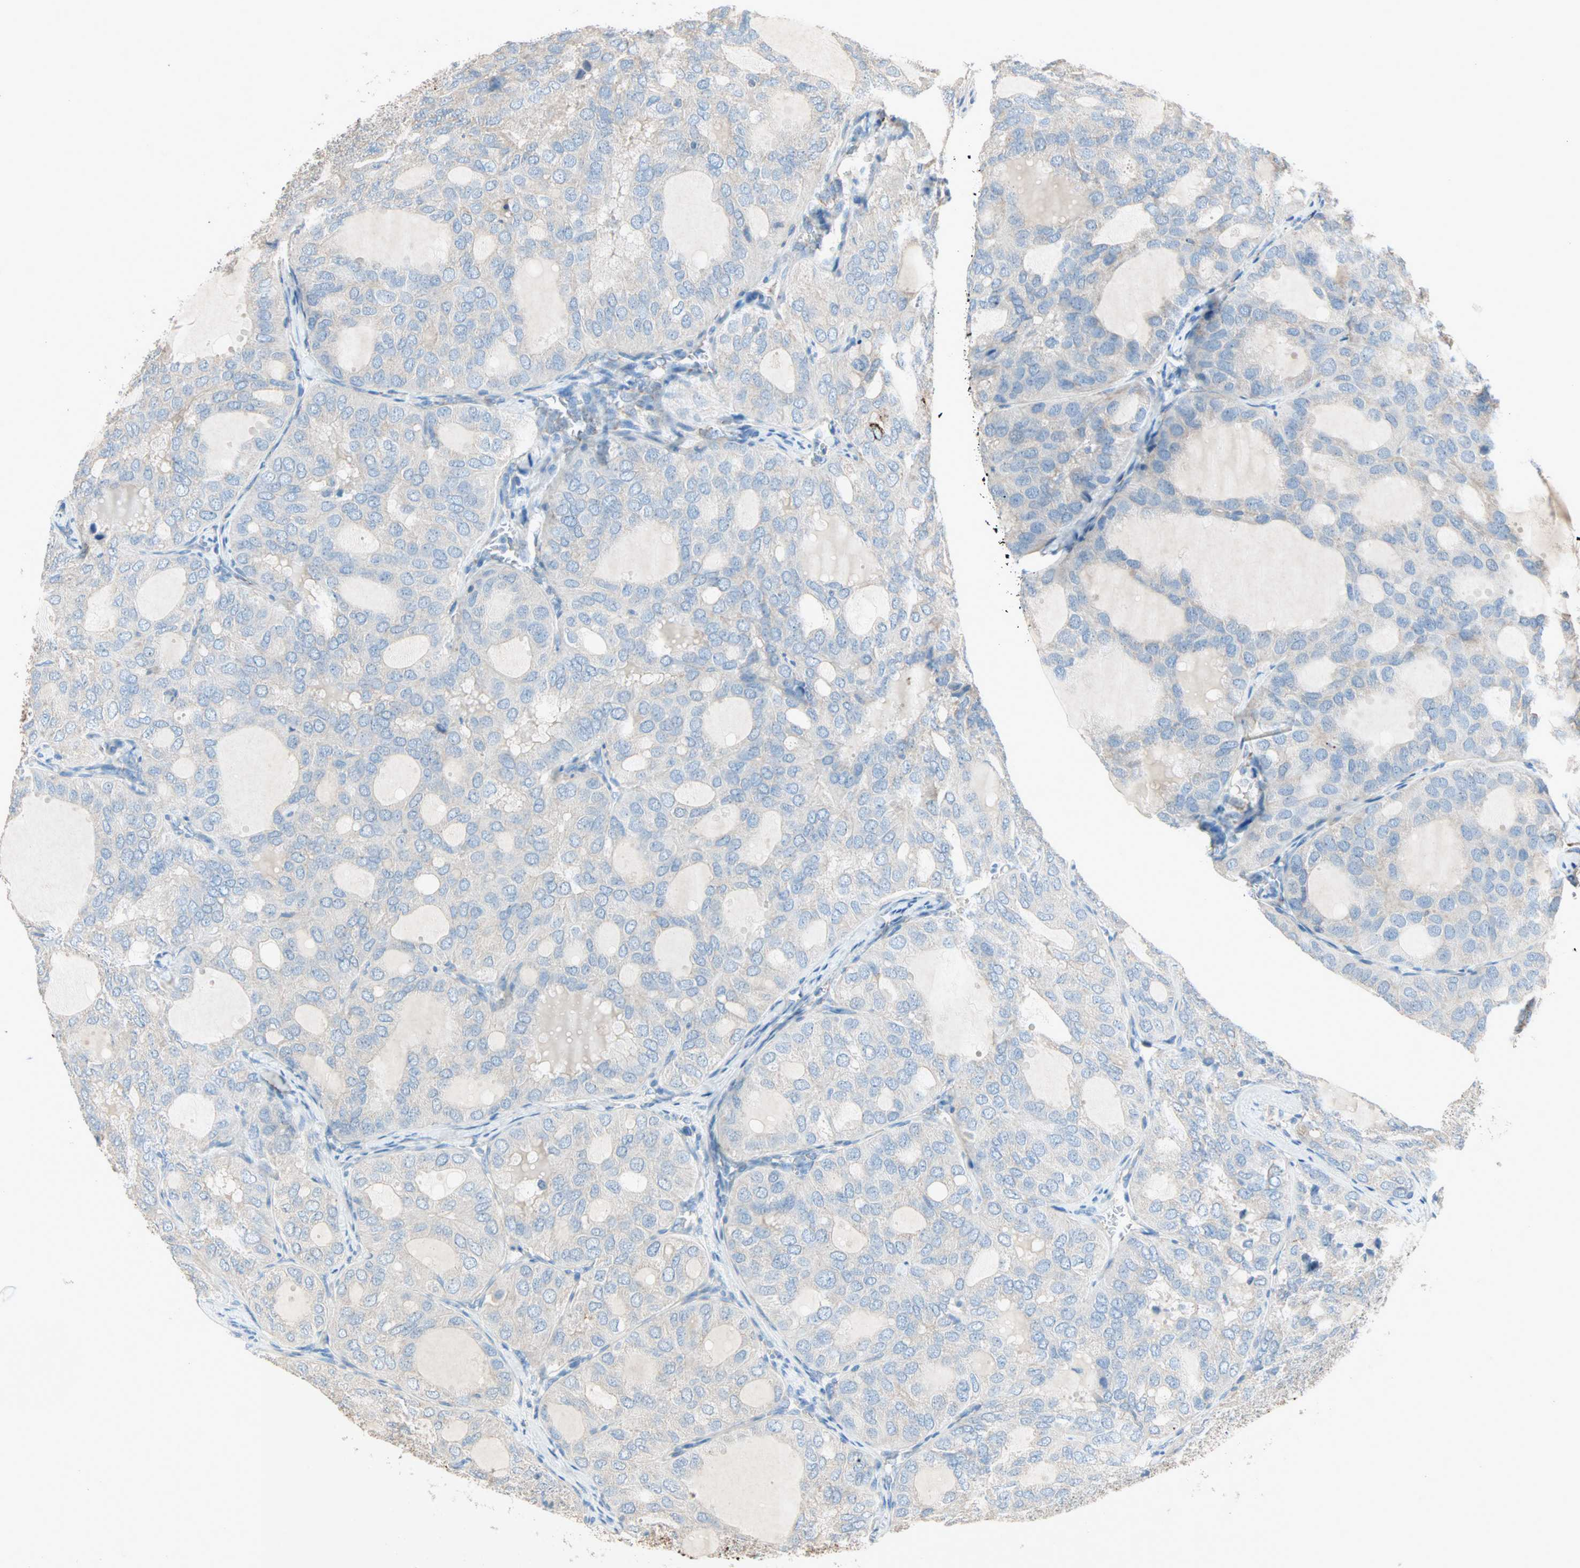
{"staining": {"intensity": "negative", "quantity": "none", "location": "none"}, "tissue": "thyroid cancer", "cell_type": "Tumor cells", "image_type": "cancer", "snomed": [{"axis": "morphology", "description": "Follicular adenoma carcinoma, NOS"}, {"axis": "topography", "description": "Thyroid gland"}], "caption": "High magnification brightfield microscopy of thyroid cancer (follicular adenoma carcinoma) stained with DAB (3,3'-diaminobenzidine) (brown) and counterstained with hematoxylin (blue): tumor cells show no significant positivity.", "gene": "ACVRL1", "patient": {"sex": "male", "age": 75}}